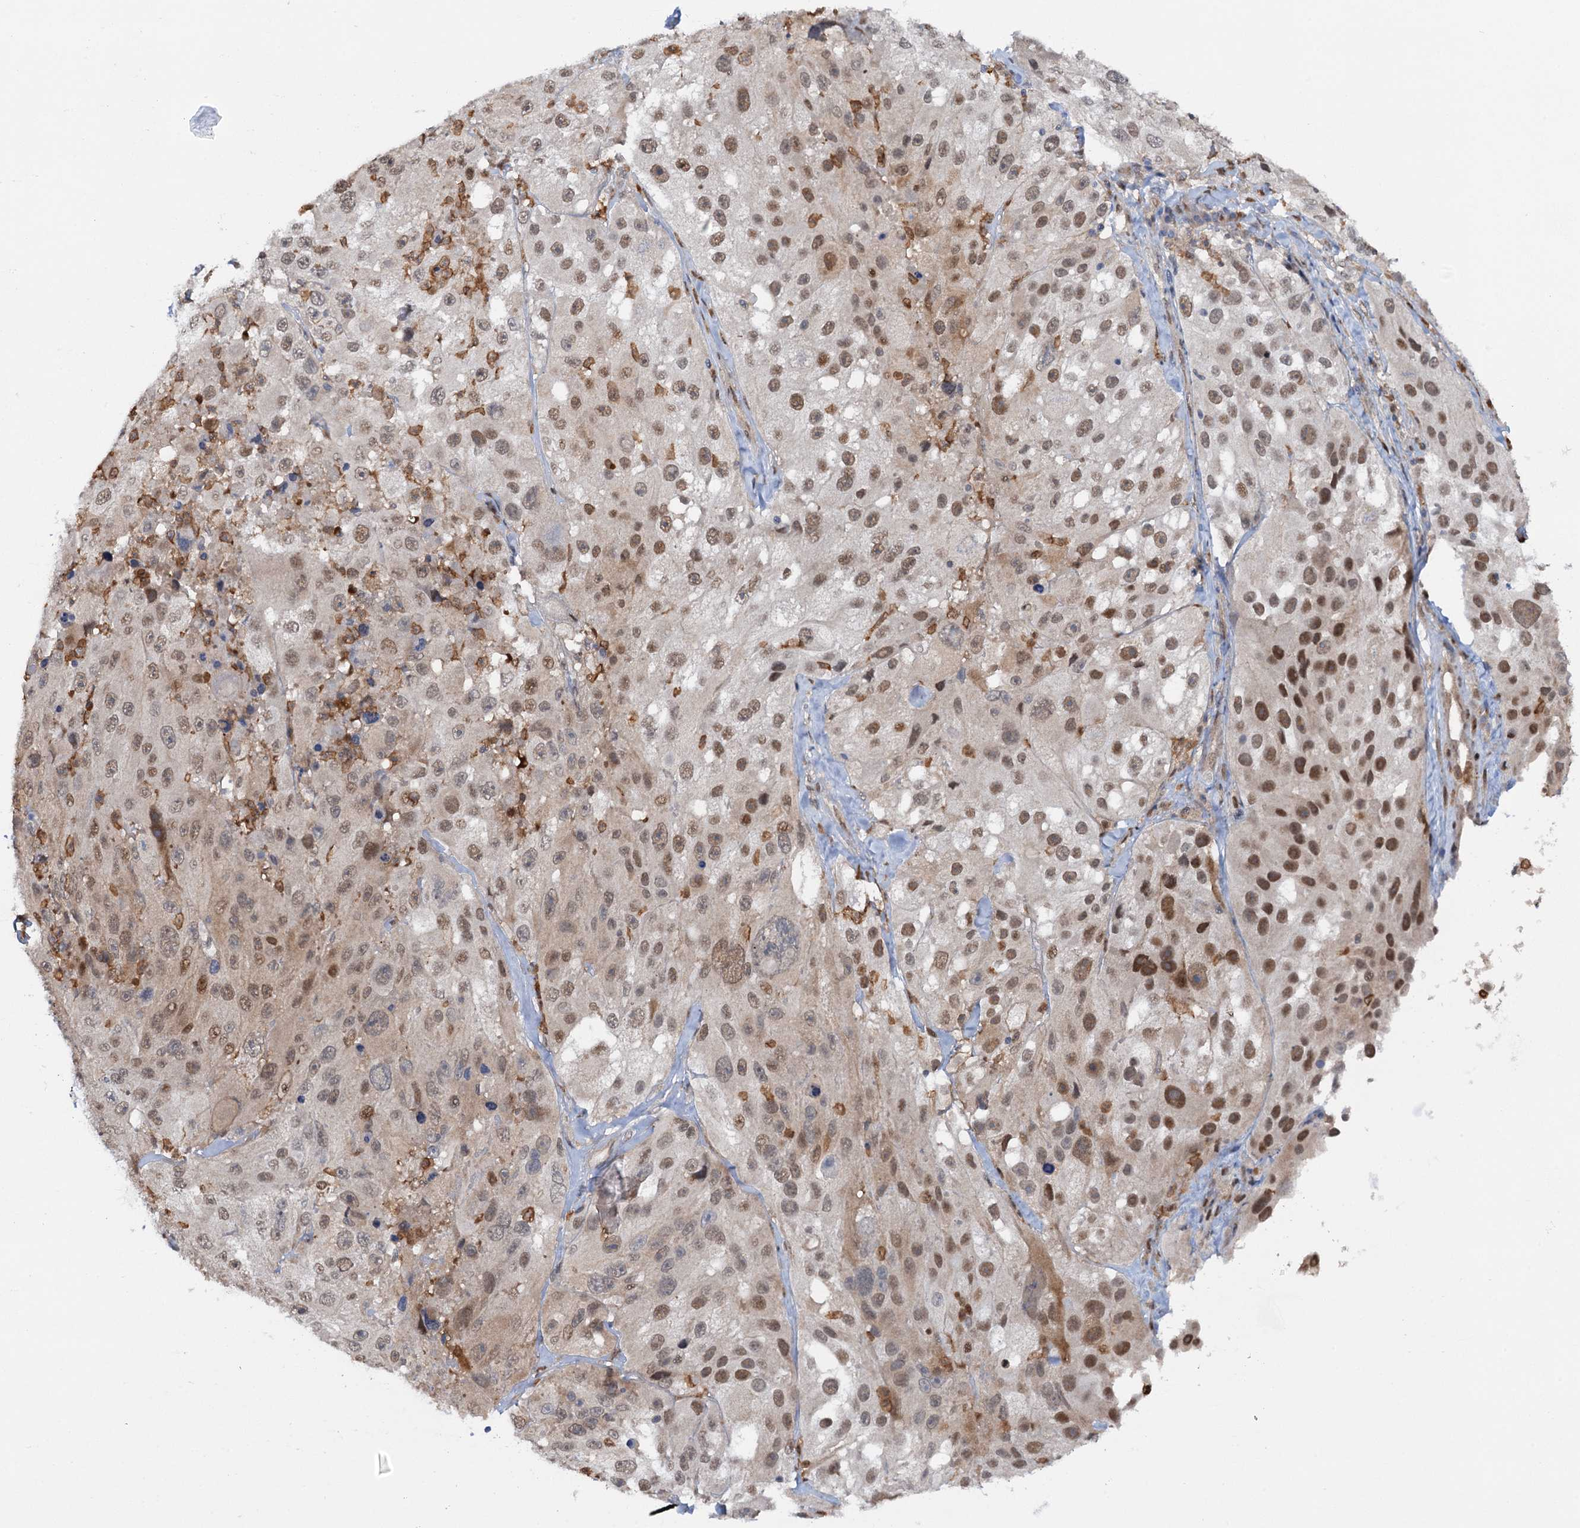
{"staining": {"intensity": "moderate", "quantity": ">75%", "location": "nuclear"}, "tissue": "melanoma", "cell_type": "Tumor cells", "image_type": "cancer", "snomed": [{"axis": "morphology", "description": "Malignant melanoma, Metastatic site"}, {"axis": "topography", "description": "Lymph node"}], "caption": "Immunohistochemistry of malignant melanoma (metastatic site) shows medium levels of moderate nuclear staining in about >75% of tumor cells.", "gene": "ZNF609", "patient": {"sex": "male", "age": 62}}